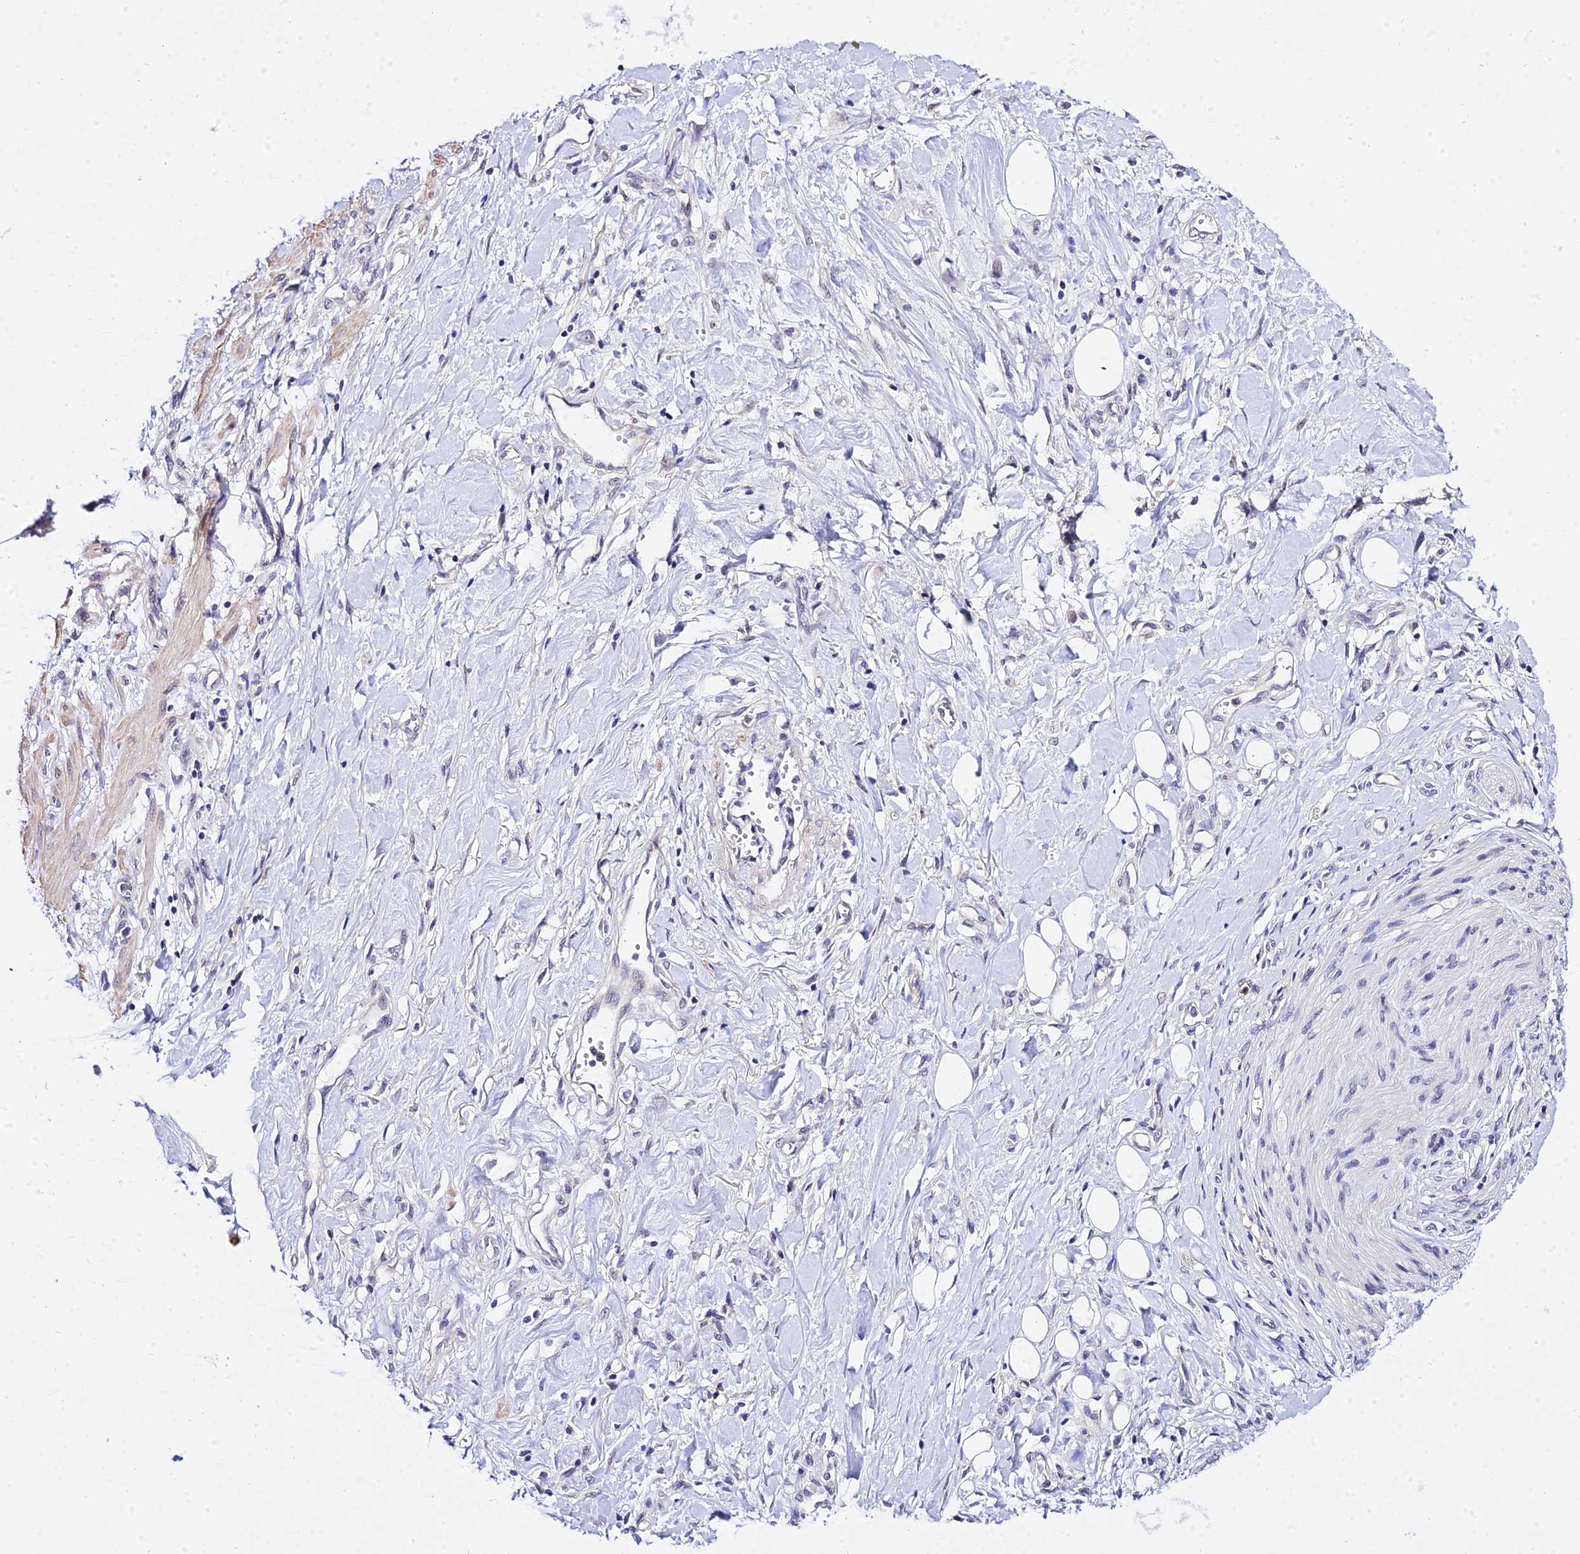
{"staining": {"intensity": "negative", "quantity": "none", "location": "none"}, "tissue": "stomach cancer", "cell_type": "Tumor cells", "image_type": "cancer", "snomed": [{"axis": "morphology", "description": "Adenocarcinoma, NOS"}, {"axis": "topography", "description": "Stomach, upper"}], "caption": "This is a micrograph of immunohistochemistry (IHC) staining of stomach cancer, which shows no staining in tumor cells.", "gene": "ZNF628", "patient": {"sex": "male", "age": 62}}